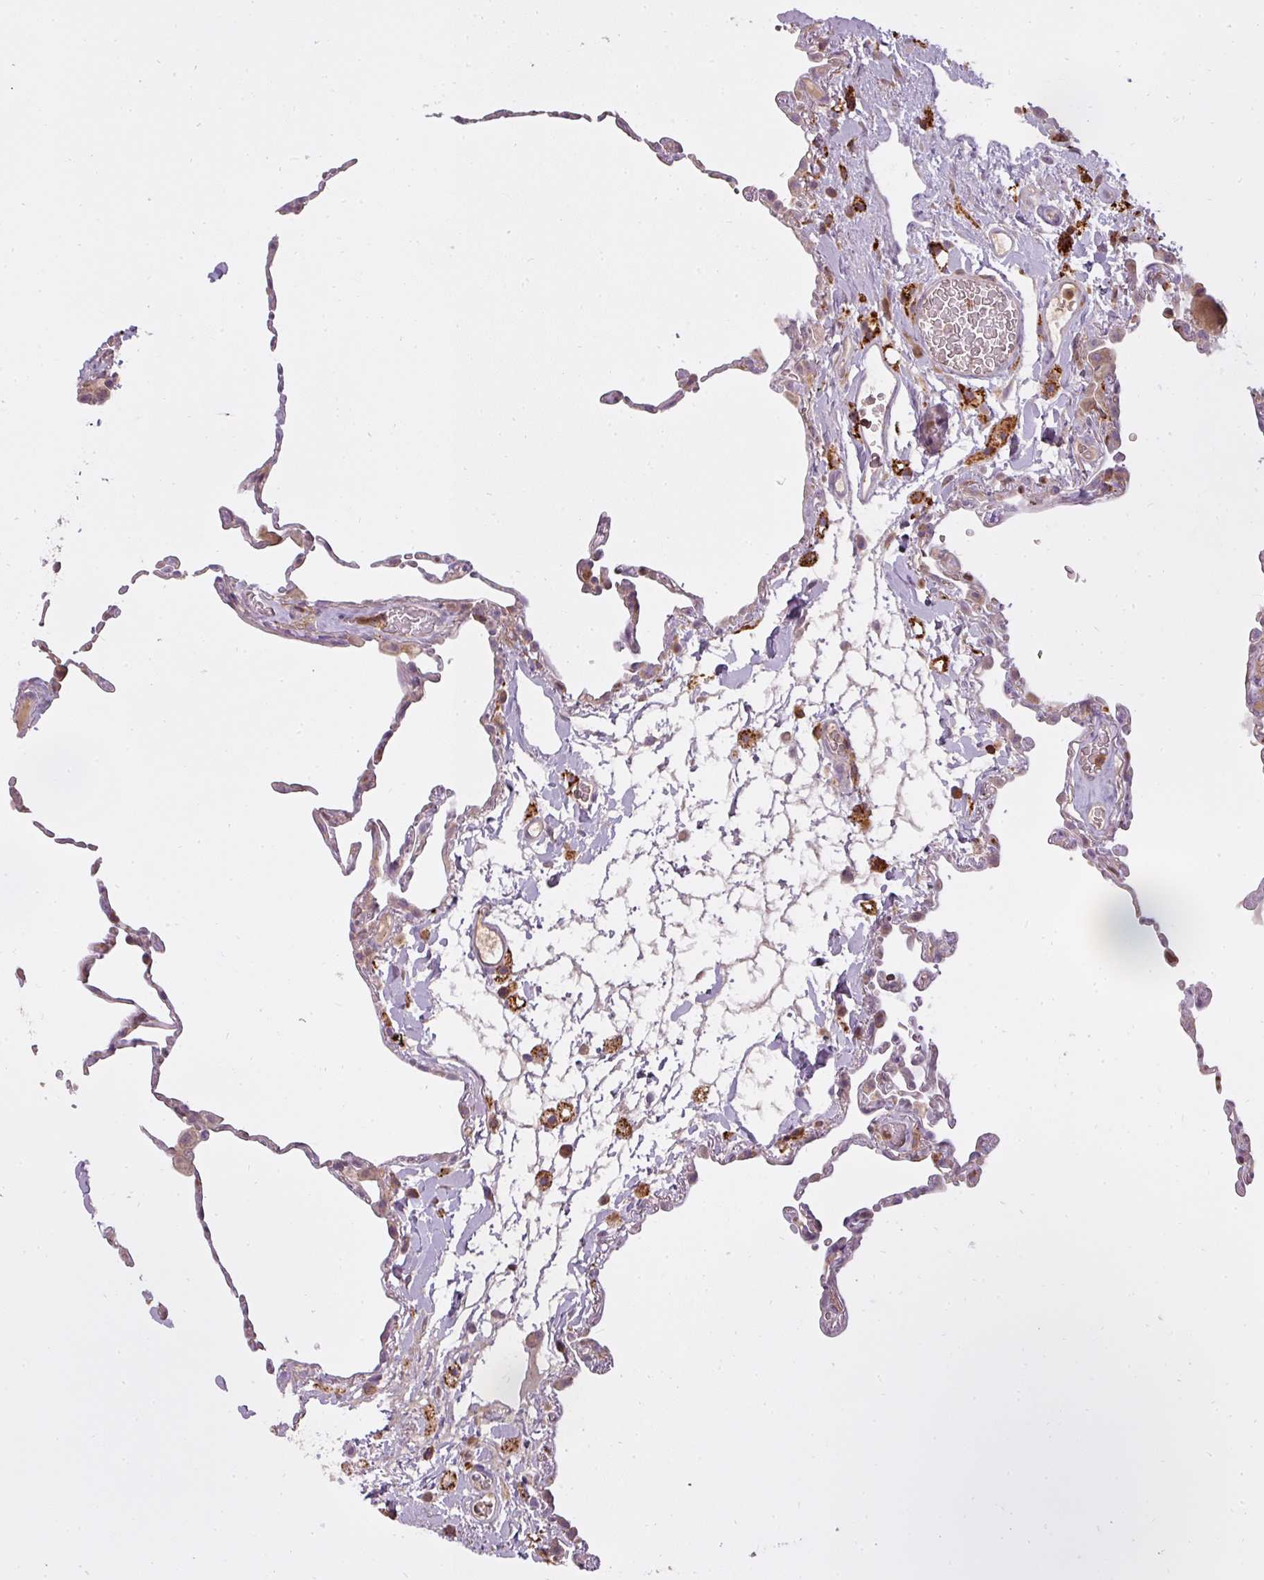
{"staining": {"intensity": "weak", "quantity": "25%-75%", "location": "cytoplasmic/membranous"}, "tissue": "lung", "cell_type": "Alveolar cells", "image_type": "normal", "snomed": [{"axis": "morphology", "description": "Normal tissue, NOS"}, {"axis": "topography", "description": "Lung"}], "caption": "DAB immunohistochemical staining of normal human lung demonstrates weak cytoplasmic/membranous protein staining in approximately 25%-75% of alveolar cells. Nuclei are stained in blue.", "gene": "STK4", "patient": {"sex": "female", "age": 57}}